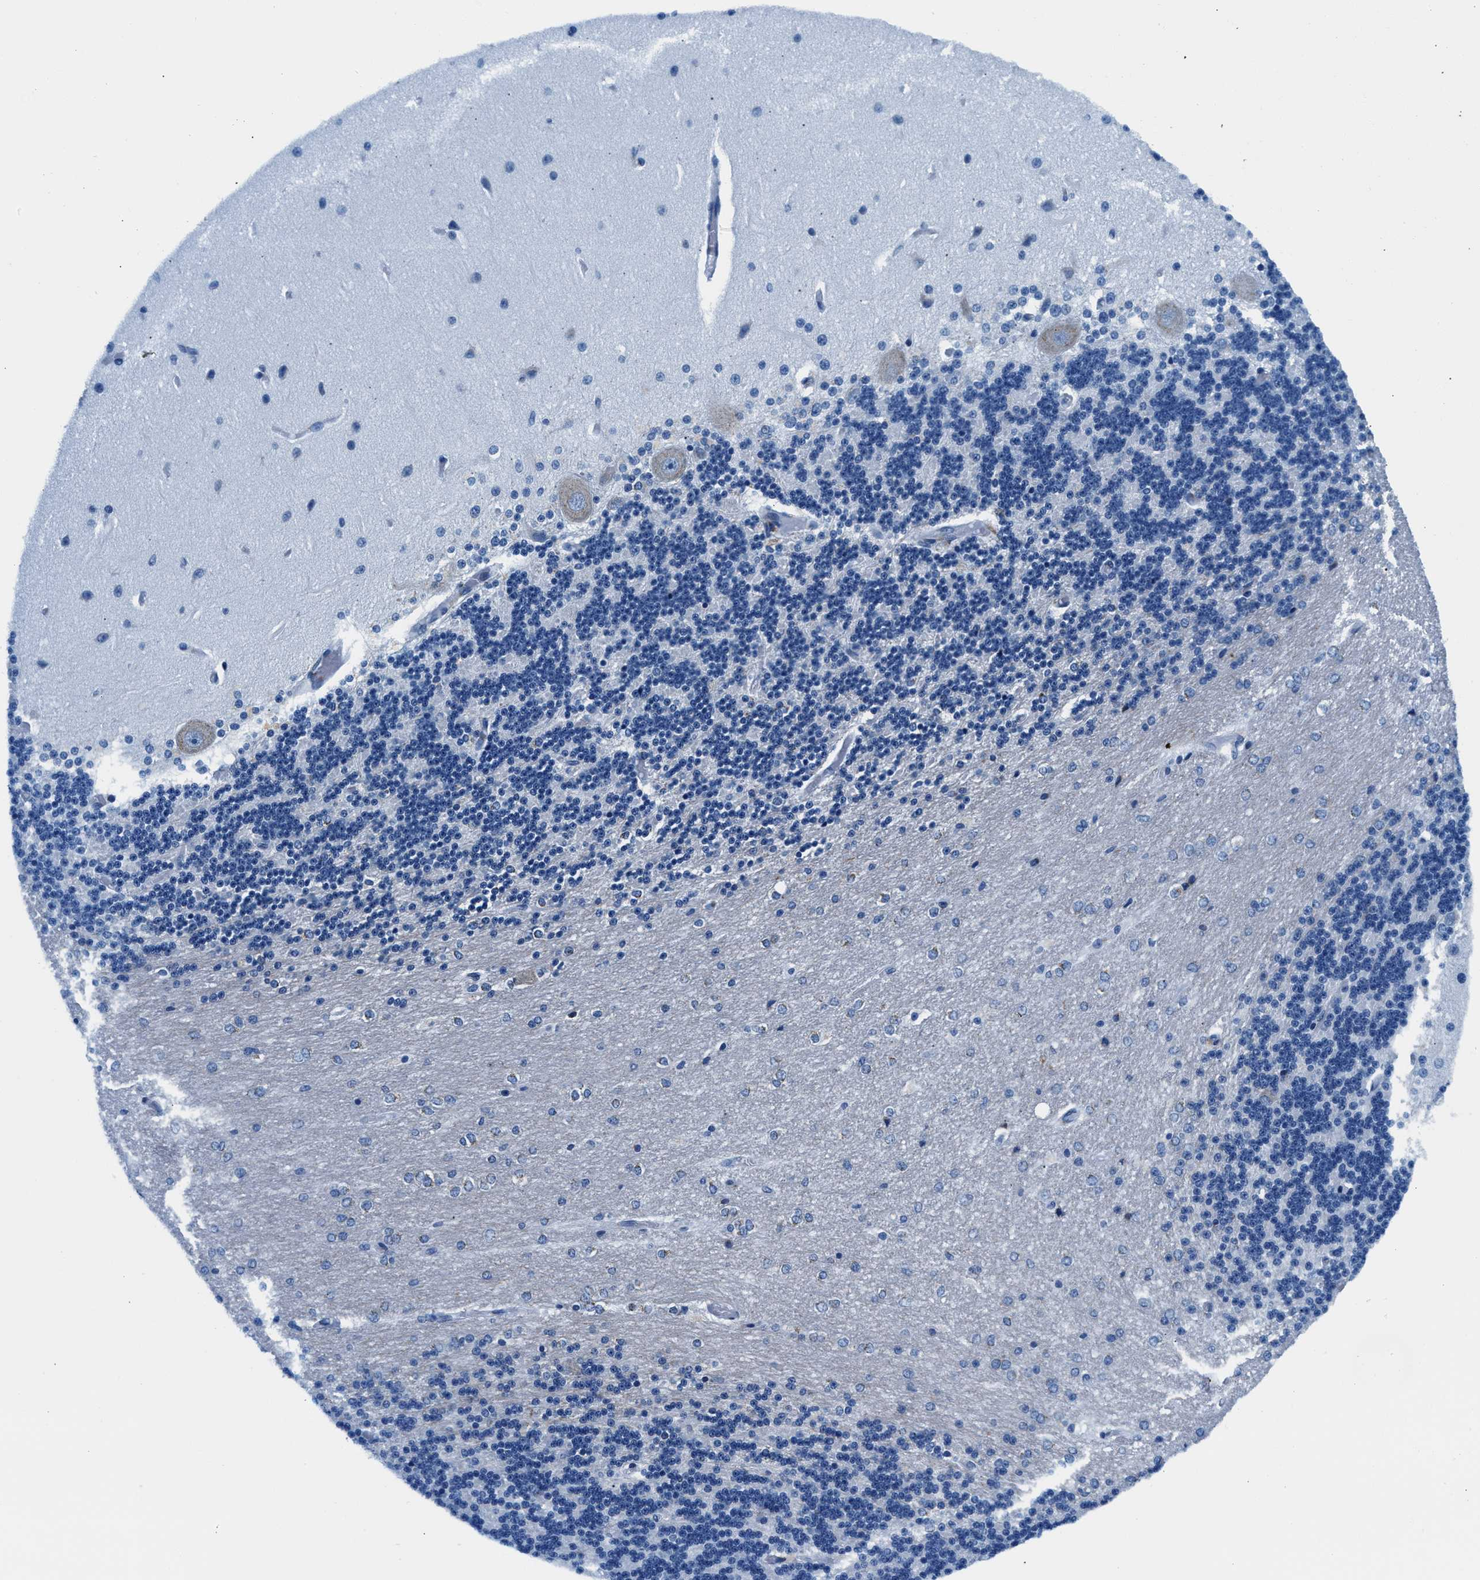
{"staining": {"intensity": "negative", "quantity": "none", "location": "none"}, "tissue": "cerebellum", "cell_type": "Cells in granular layer", "image_type": "normal", "snomed": [{"axis": "morphology", "description": "Normal tissue, NOS"}, {"axis": "topography", "description": "Cerebellum"}], "caption": "Histopathology image shows no significant protein positivity in cells in granular layer of unremarkable cerebellum. The staining is performed using DAB brown chromogen with nuclei counter-stained in using hematoxylin.", "gene": "VPS53", "patient": {"sex": "female", "age": 54}}